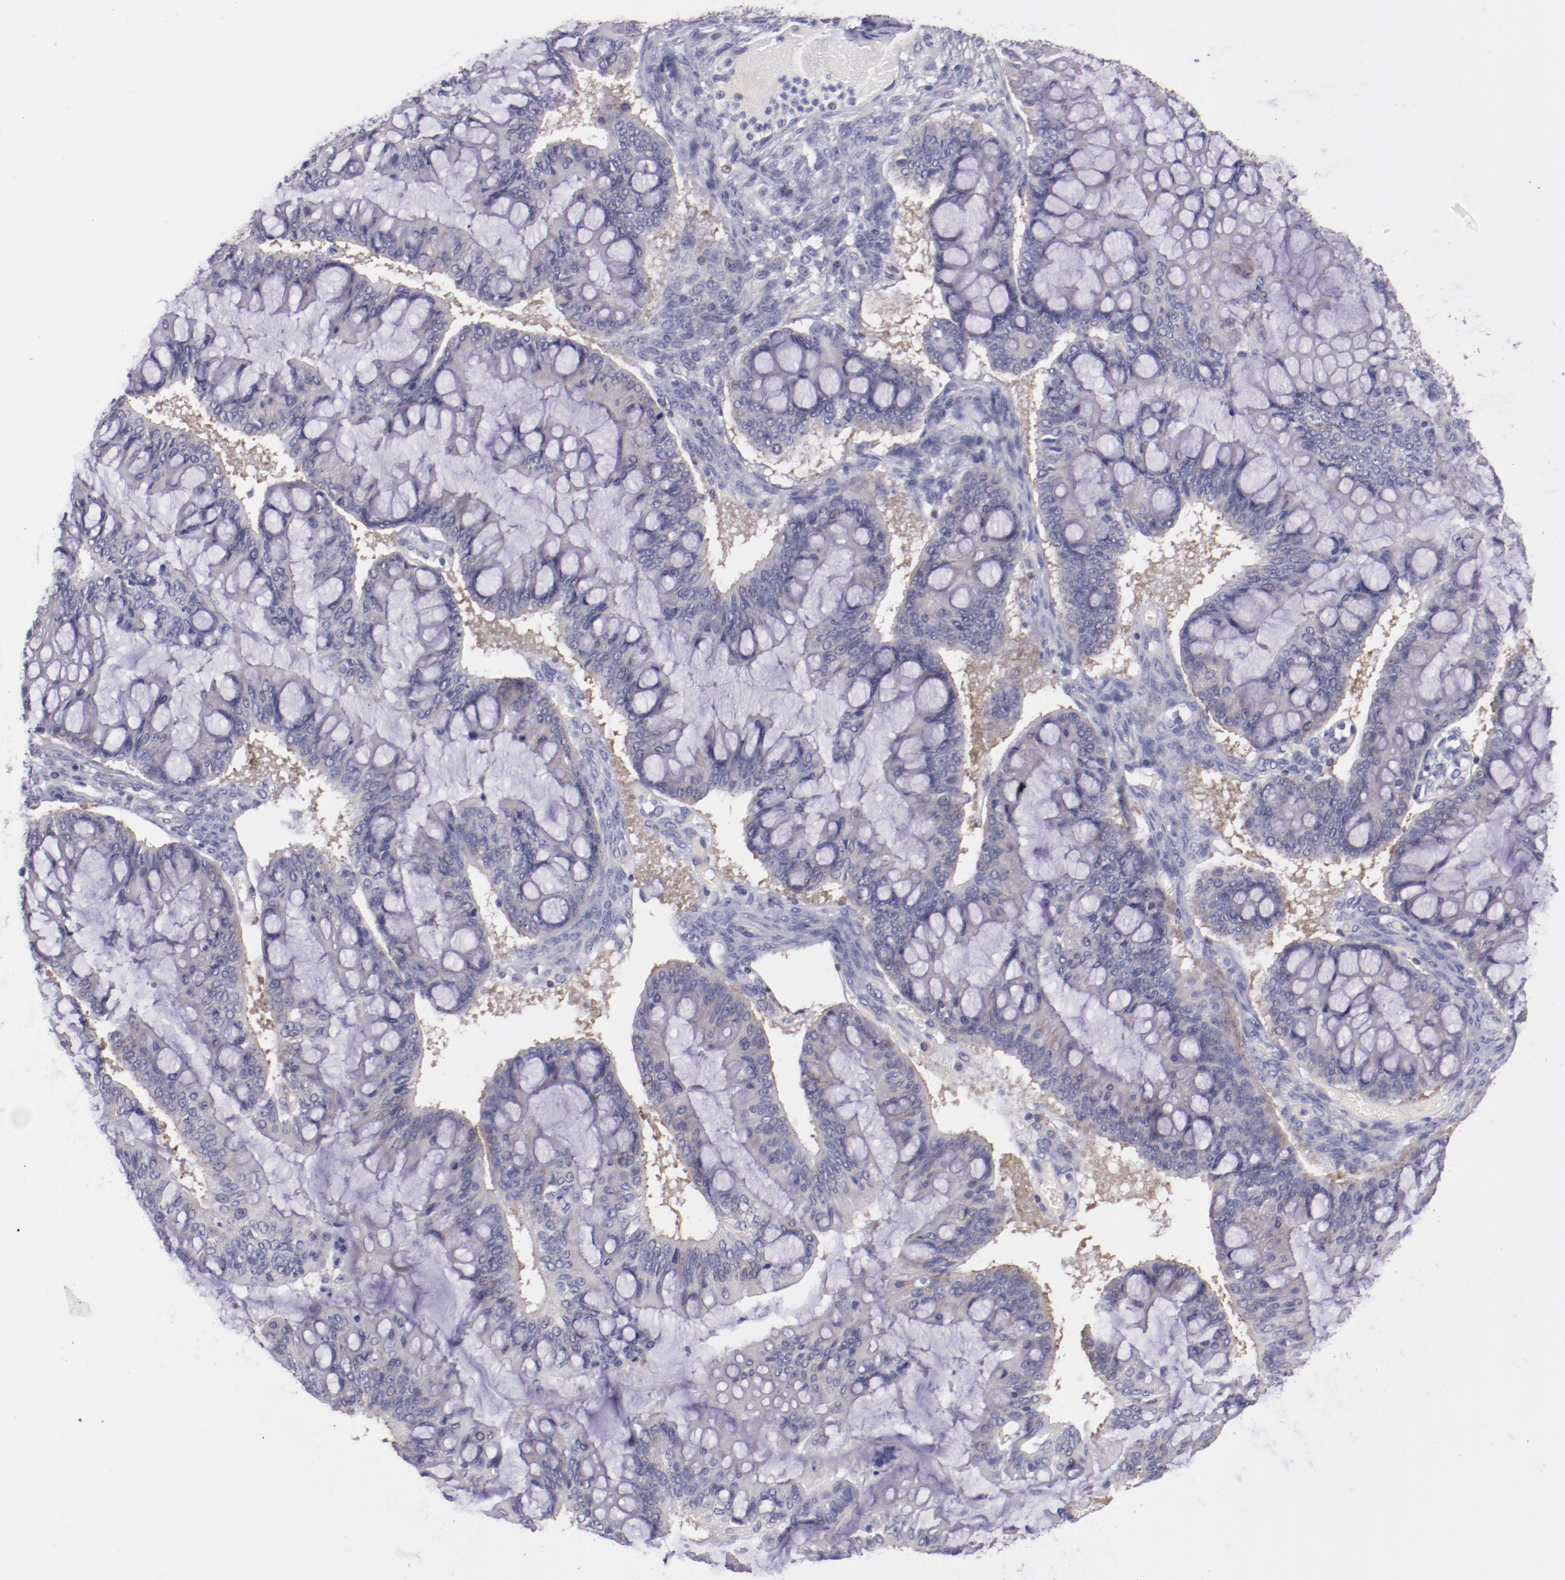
{"staining": {"intensity": "negative", "quantity": "none", "location": "none"}, "tissue": "ovarian cancer", "cell_type": "Tumor cells", "image_type": "cancer", "snomed": [{"axis": "morphology", "description": "Cystadenocarcinoma, mucinous, NOS"}, {"axis": "topography", "description": "Ovary"}], "caption": "IHC of human ovarian cancer (mucinous cystadenocarcinoma) displays no positivity in tumor cells.", "gene": "IRF8", "patient": {"sex": "female", "age": 73}}